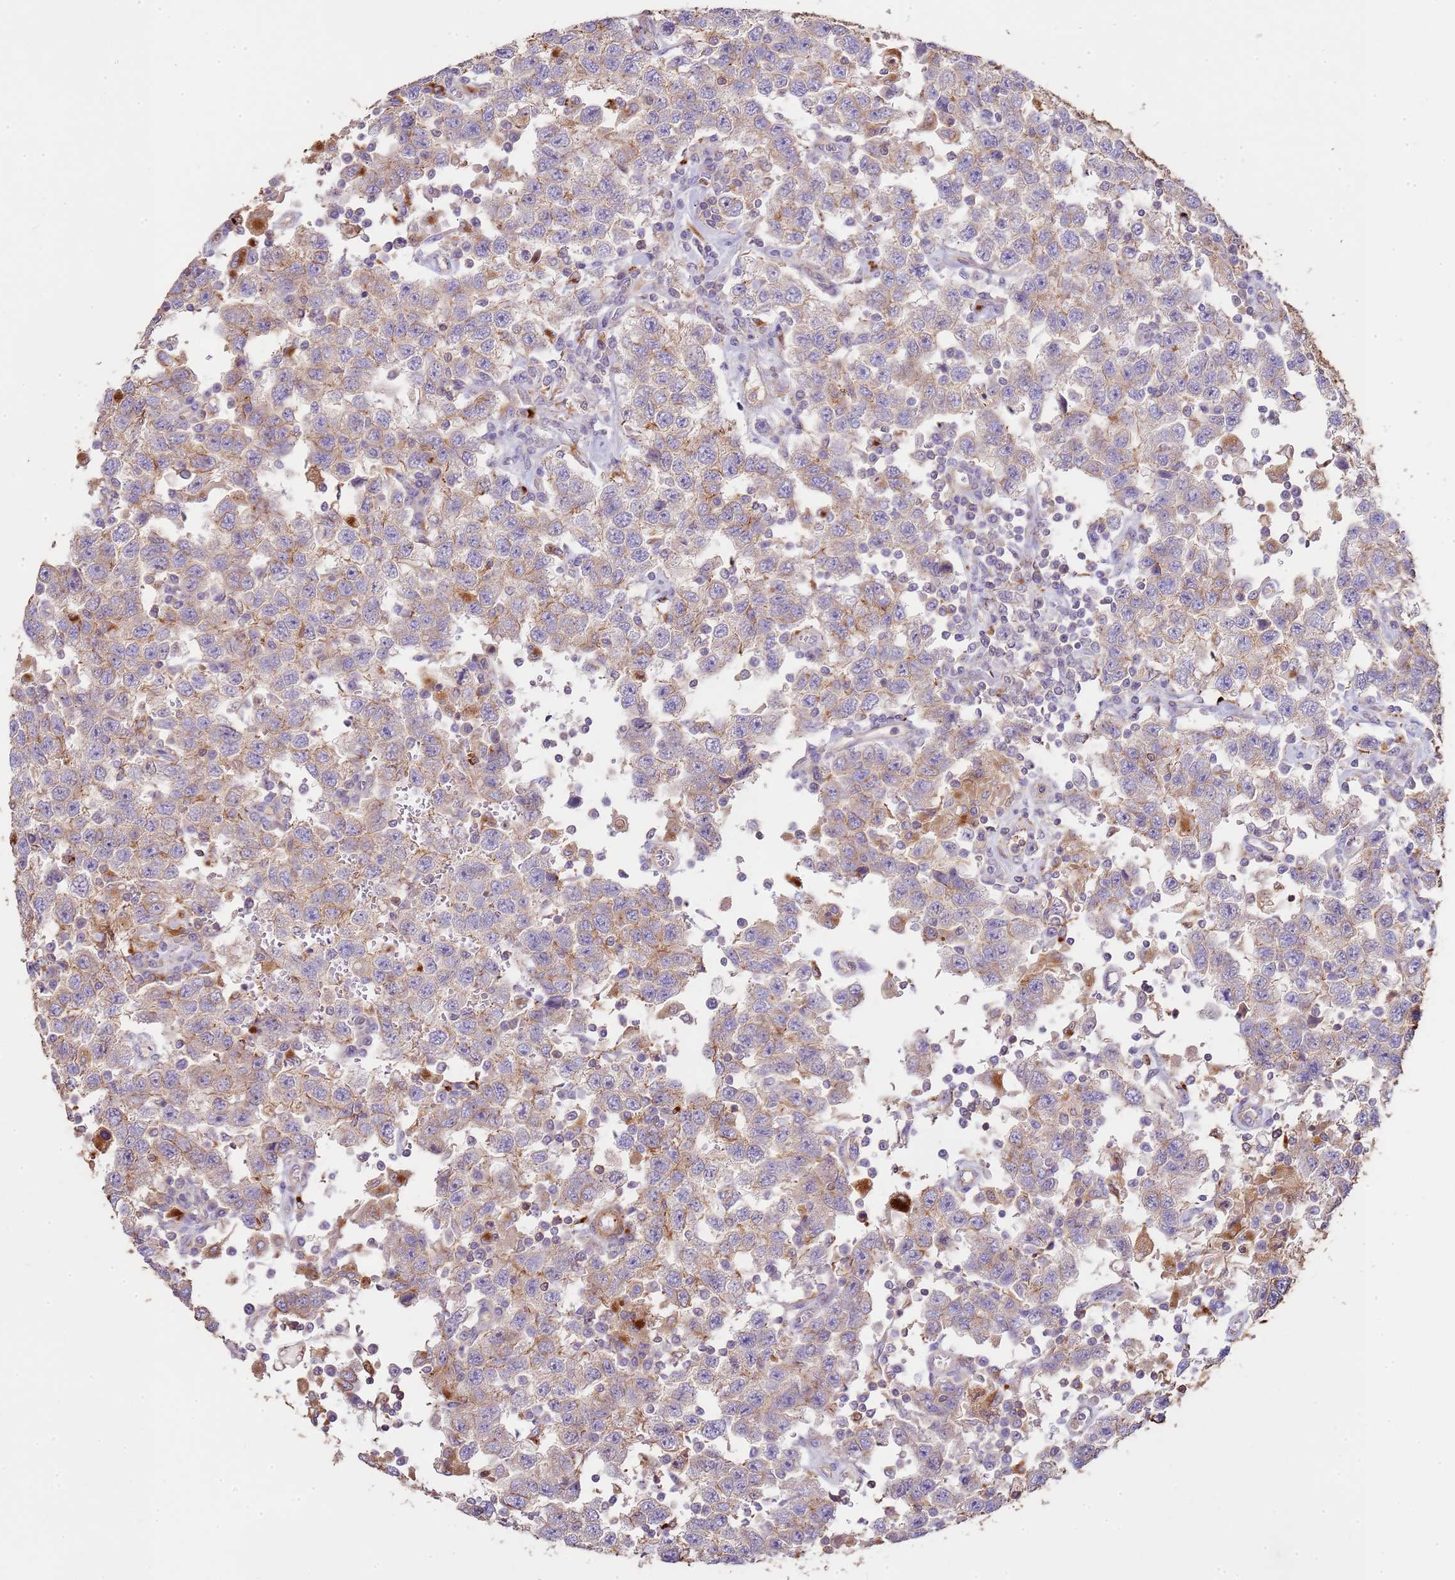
{"staining": {"intensity": "moderate", "quantity": "<25%", "location": "cytoplasmic/membranous"}, "tissue": "testis cancer", "cell_type": "Tumor cells", "image_type": "cancer", "snomed": [{"axis": "morphology", "description": "Seminoma, NOS"}, {"axis": "topography", "description": "Testis"}], "caption": "Moderate cytoplasmic/membranous protein expression is appreciated in about <25% of tumor cells in testis seminoma.", "gene": "NDUFAF4", "patient": {"sex": "male", "age": 41}}